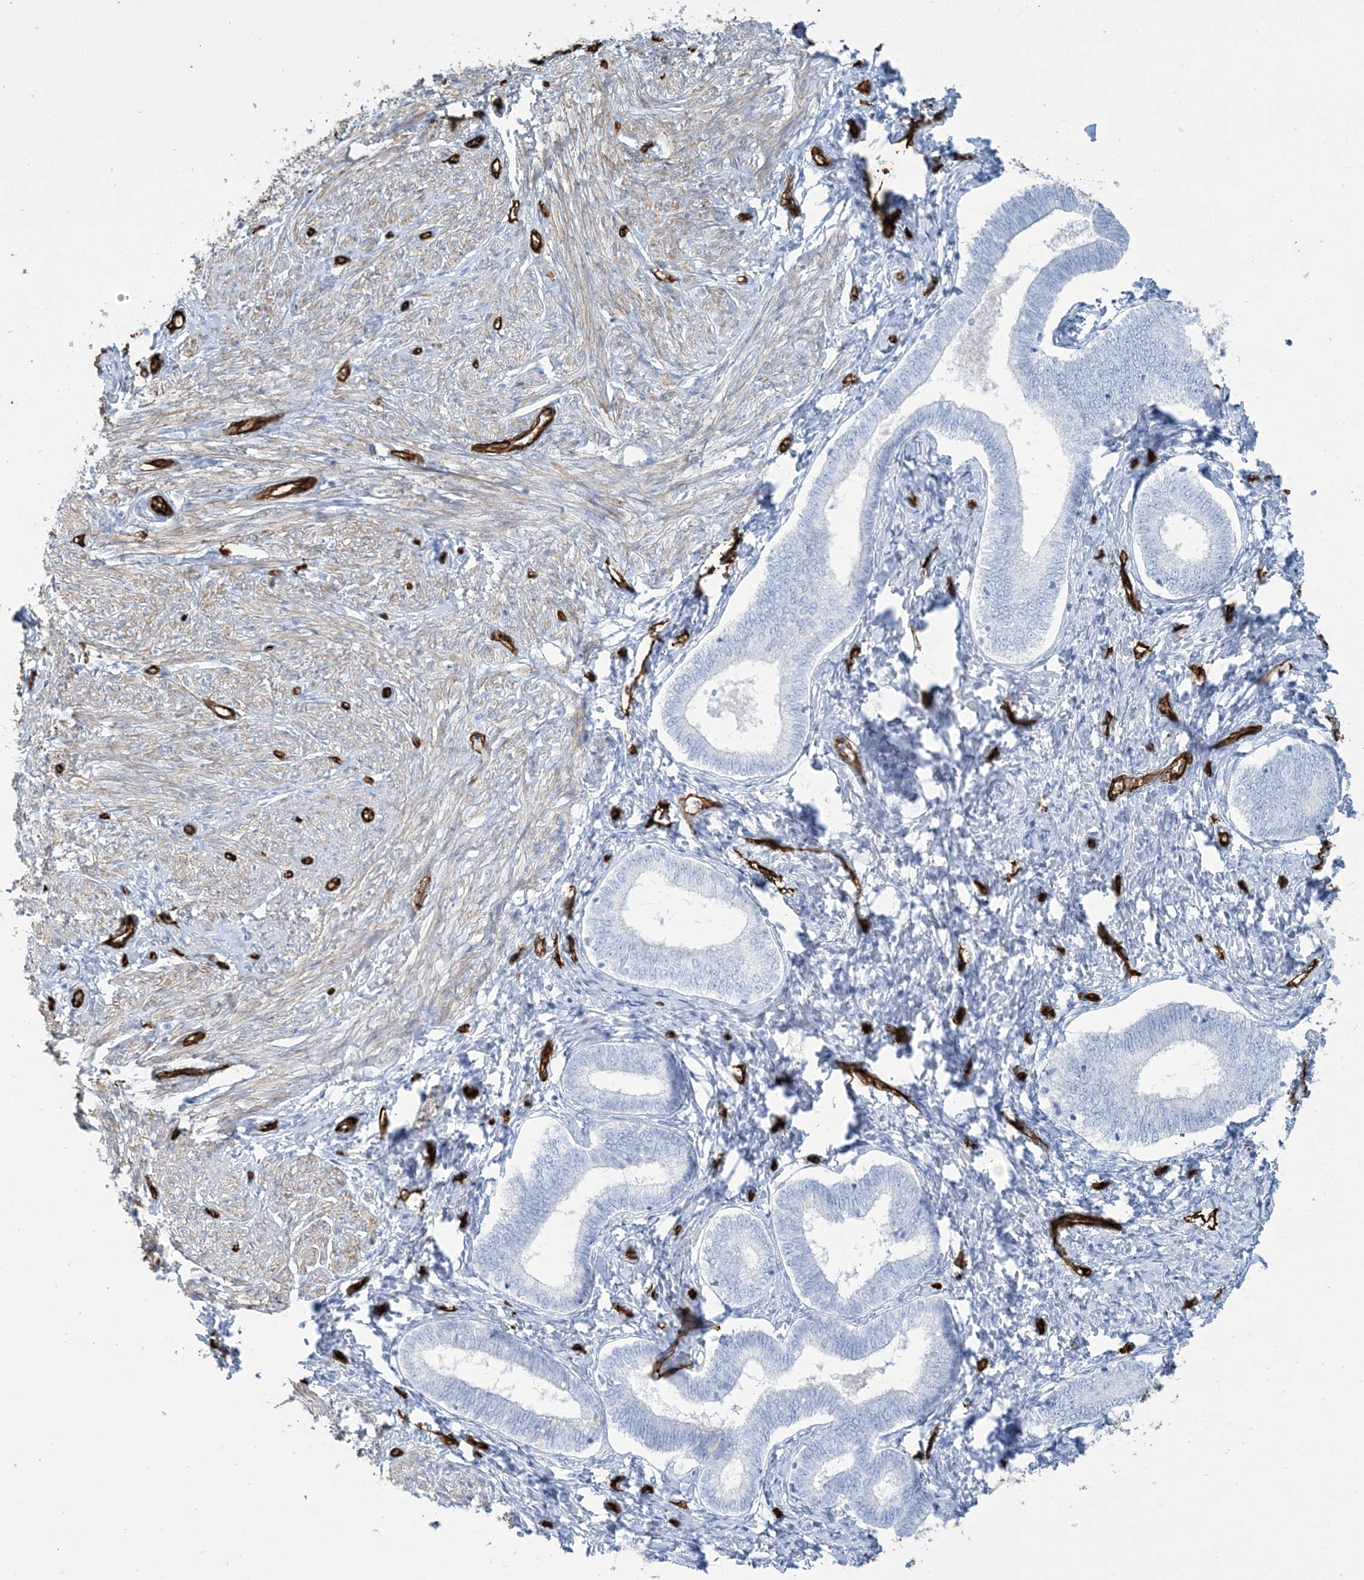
{"staining": {"intensity": "negative", "quantity": "none", "location": "none"}, "tissue": "endometrium", "cell_type": "Cells in endometrial stroma", "image_type": "normal", "snomed": [{"axis": "morphology", "description": "Normal tissue, NOS"}, {"axis": "topography", "description": "Endometrium"}], "caption": "This is an IHC micrograph of benign endometrium. There is no positivity in cells in endometrial stroma.", "gene": "EPS8L3", "patient": {"sex": "female", "age": 72}}